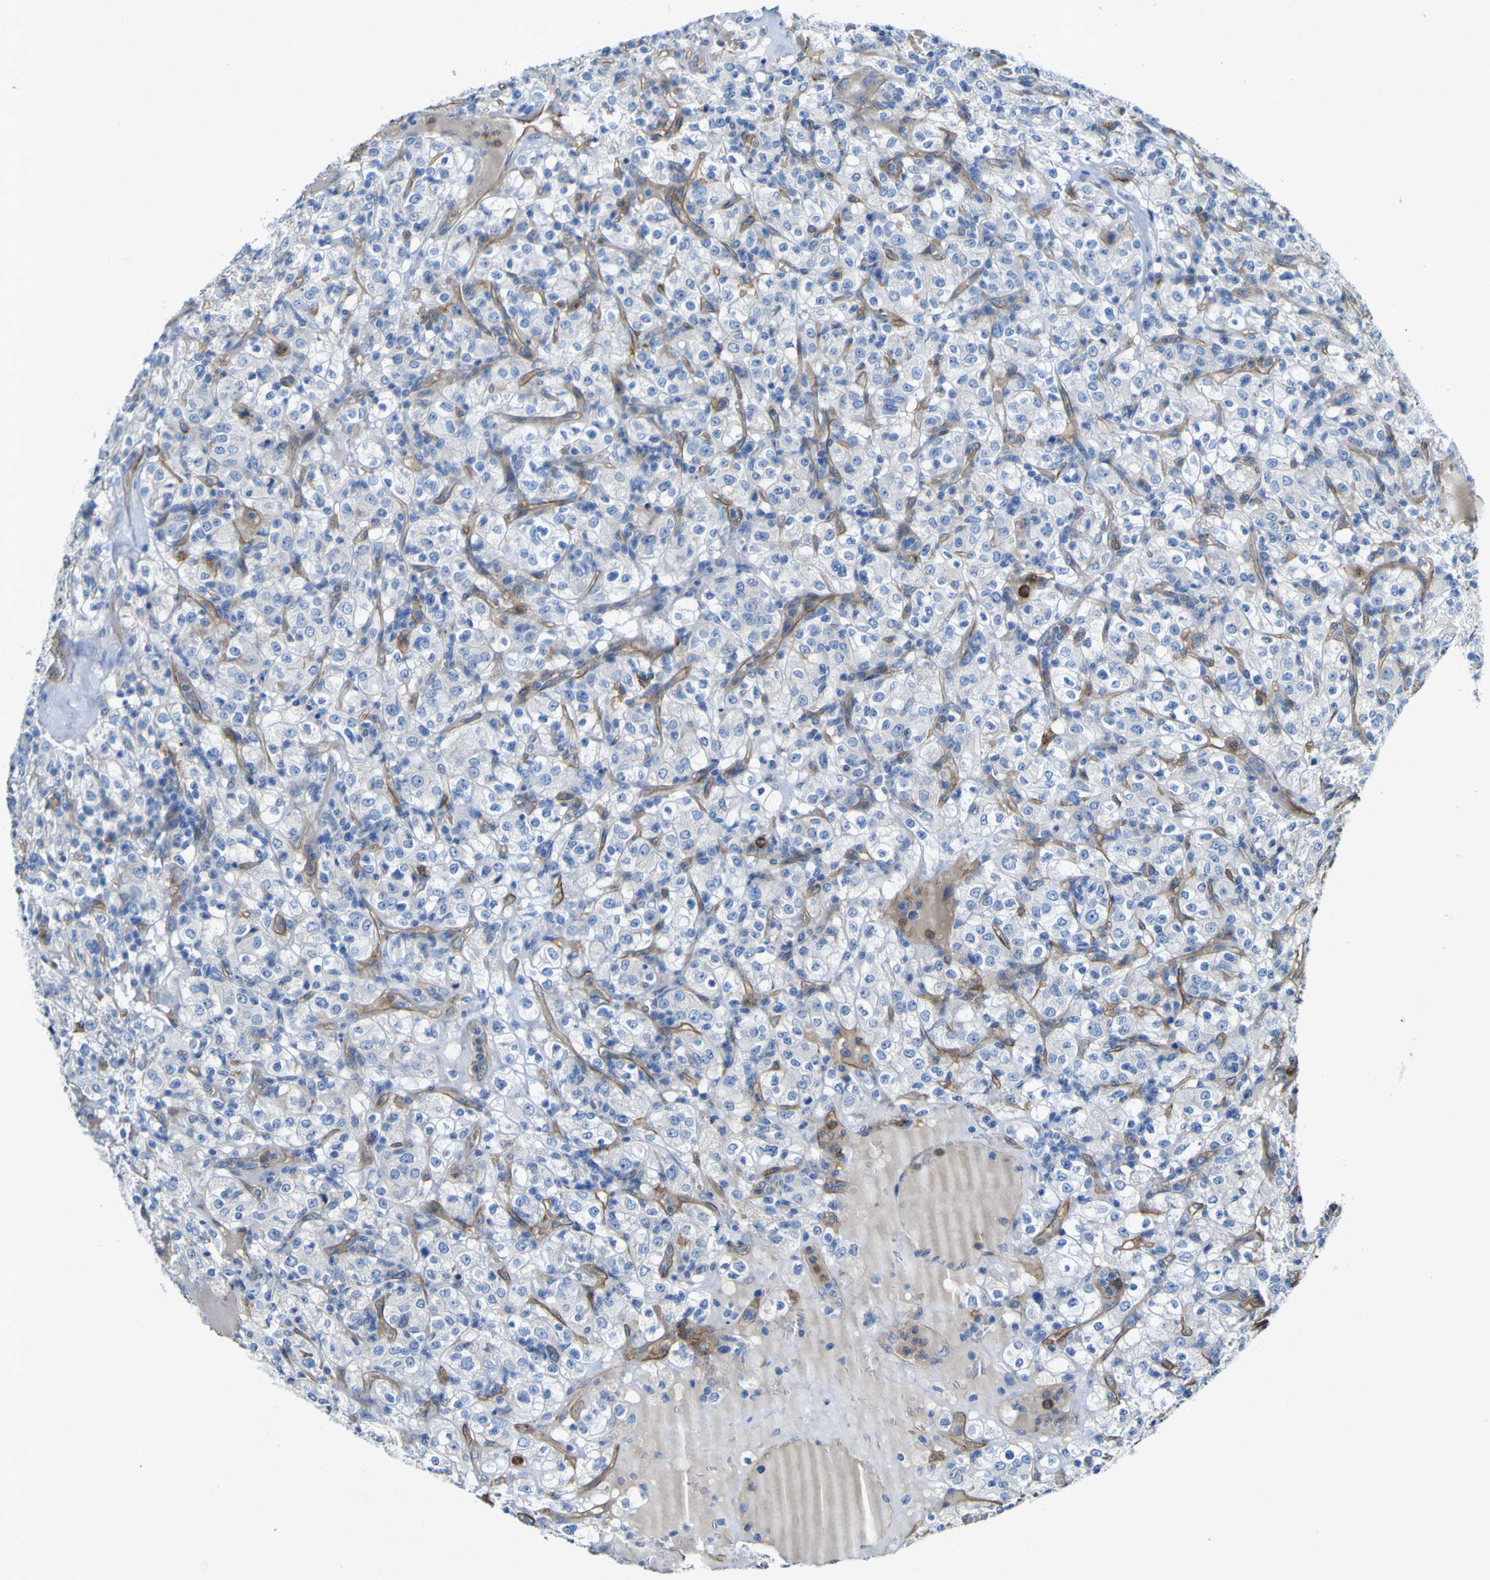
{"staining": {"intensity": "negative", "quantity": "none", "location": "none"}, "tissue": "renal cancer", "cell_type": "Tumor cells", "image_type": "cancer", "snomed": [{"axis": "morphology", "description": "Normal tissue, NOS"}, {"axis": "morphology", "description": "Adenocarcinoma, NOS"}, {"axis": "topography", "description": "Kidney"}], "caption": "There is no significant staining in tumor cells of renal cancer.", "gene": "CD93", "patient": {"sex": "female", "age": 72}}